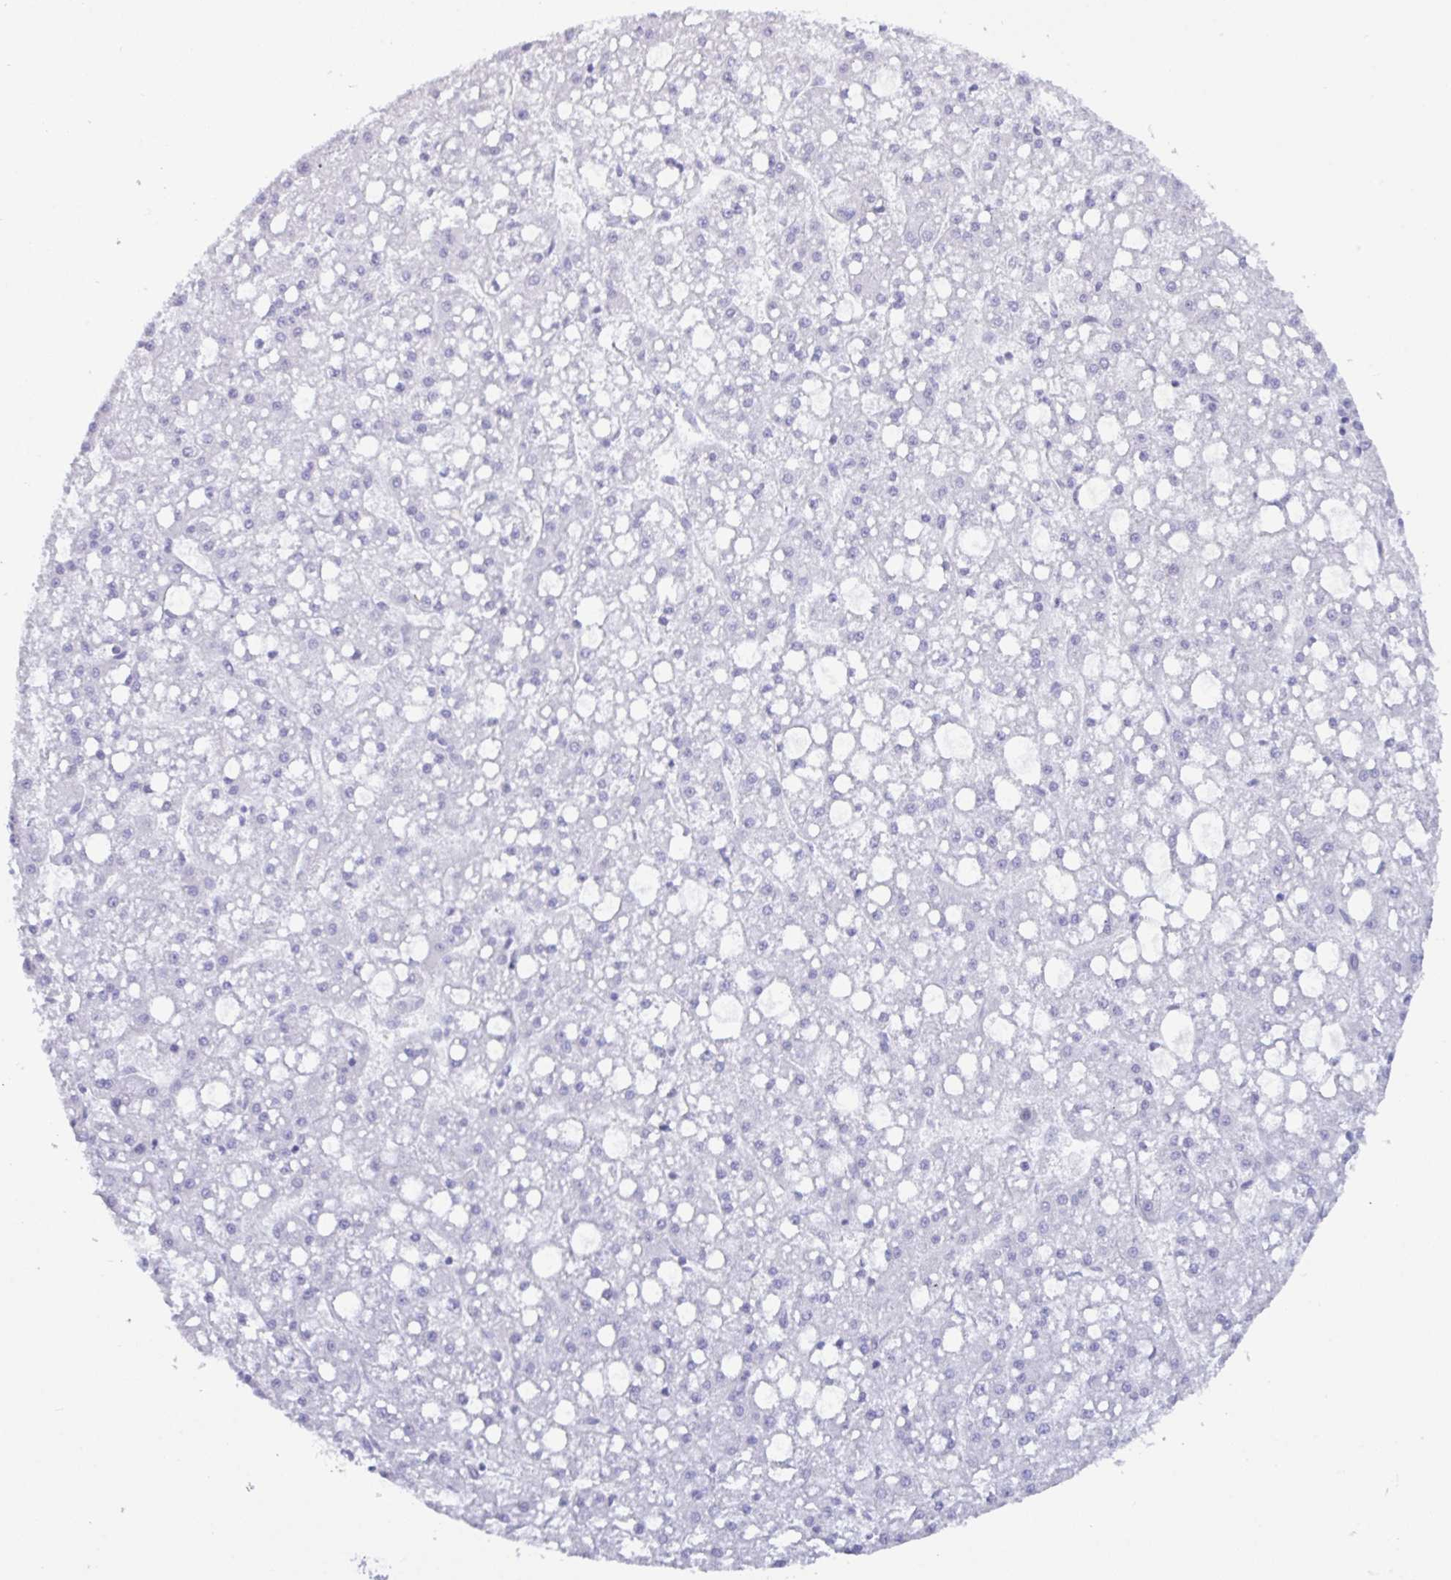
{"staining": {"intensity": "negative", "quantity": "none", "location": "none"}, "tissue": "liver cancer", "cell_type": "Tumor cells", "image_type": "cancer", "snomed": [{"axis": "morphology", "description": "Carcinoma, Hepatocellular, NOS"}, {"axis": "topography", "description": "Liver"}], "caption": "Tumor cells are negative for brown protein staining in liver cancer (hepatocellular carcinoma).", "gene": "TNNC1", "patient": {"sex": "male", "age": 67}}